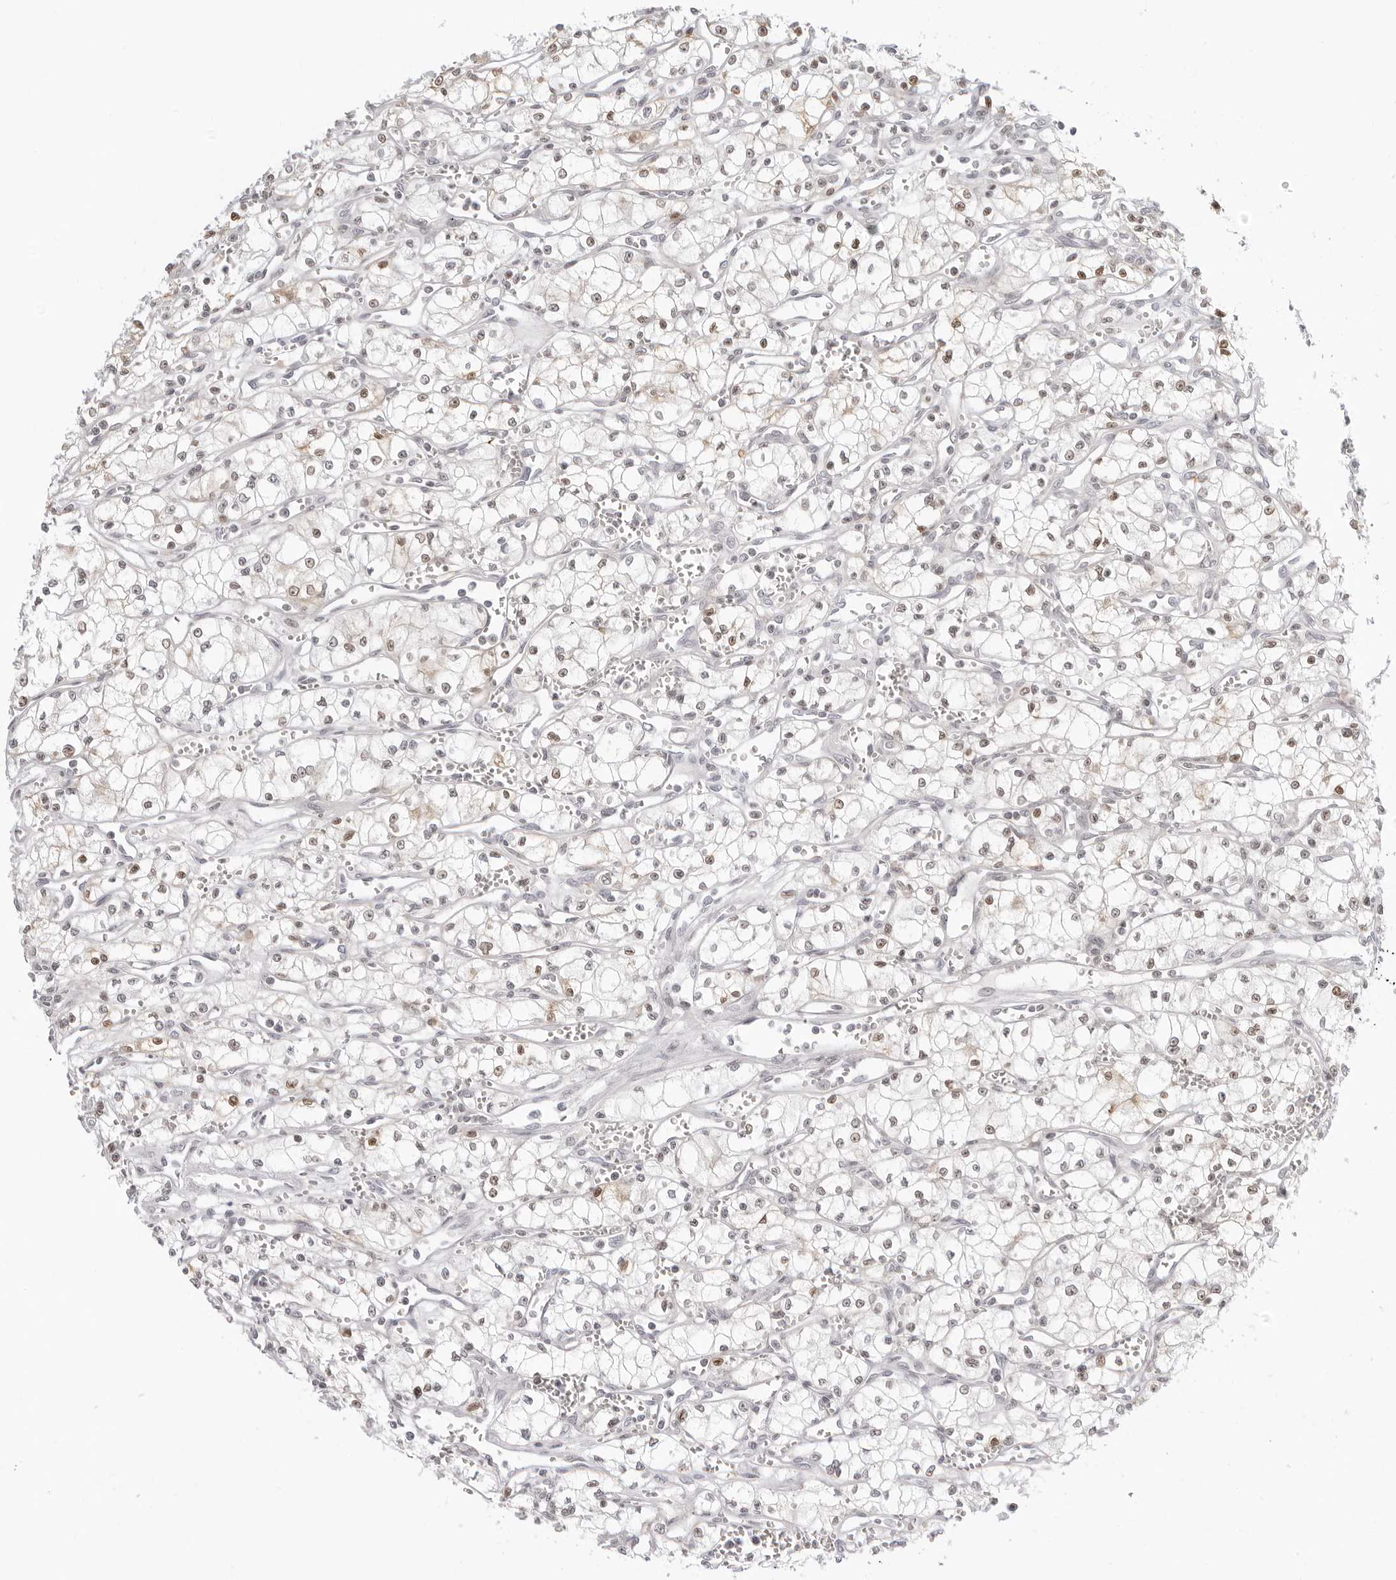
{"staining": {"intensity": "weak", "quantity": "25%-75%", "location": "nuclear"}, "tissue": "renal cancer", "cell_type": "Tumor cells", "image_type": "cancer", "snomed": [{"axis": "morphology", "description": "Adenocarcinoma, NOS"}, {"axis": "topography", "description": "Kidney"}], "caption": "High-power microscopy captured an immunohistochemistry photomicrograph of renal cancer (adenocarcinoma), revealing weak nuclear expression in about 25%-75% of tumor cells.", "gene": "MSH6", "patient": {"sex": "male", "age": 59}}